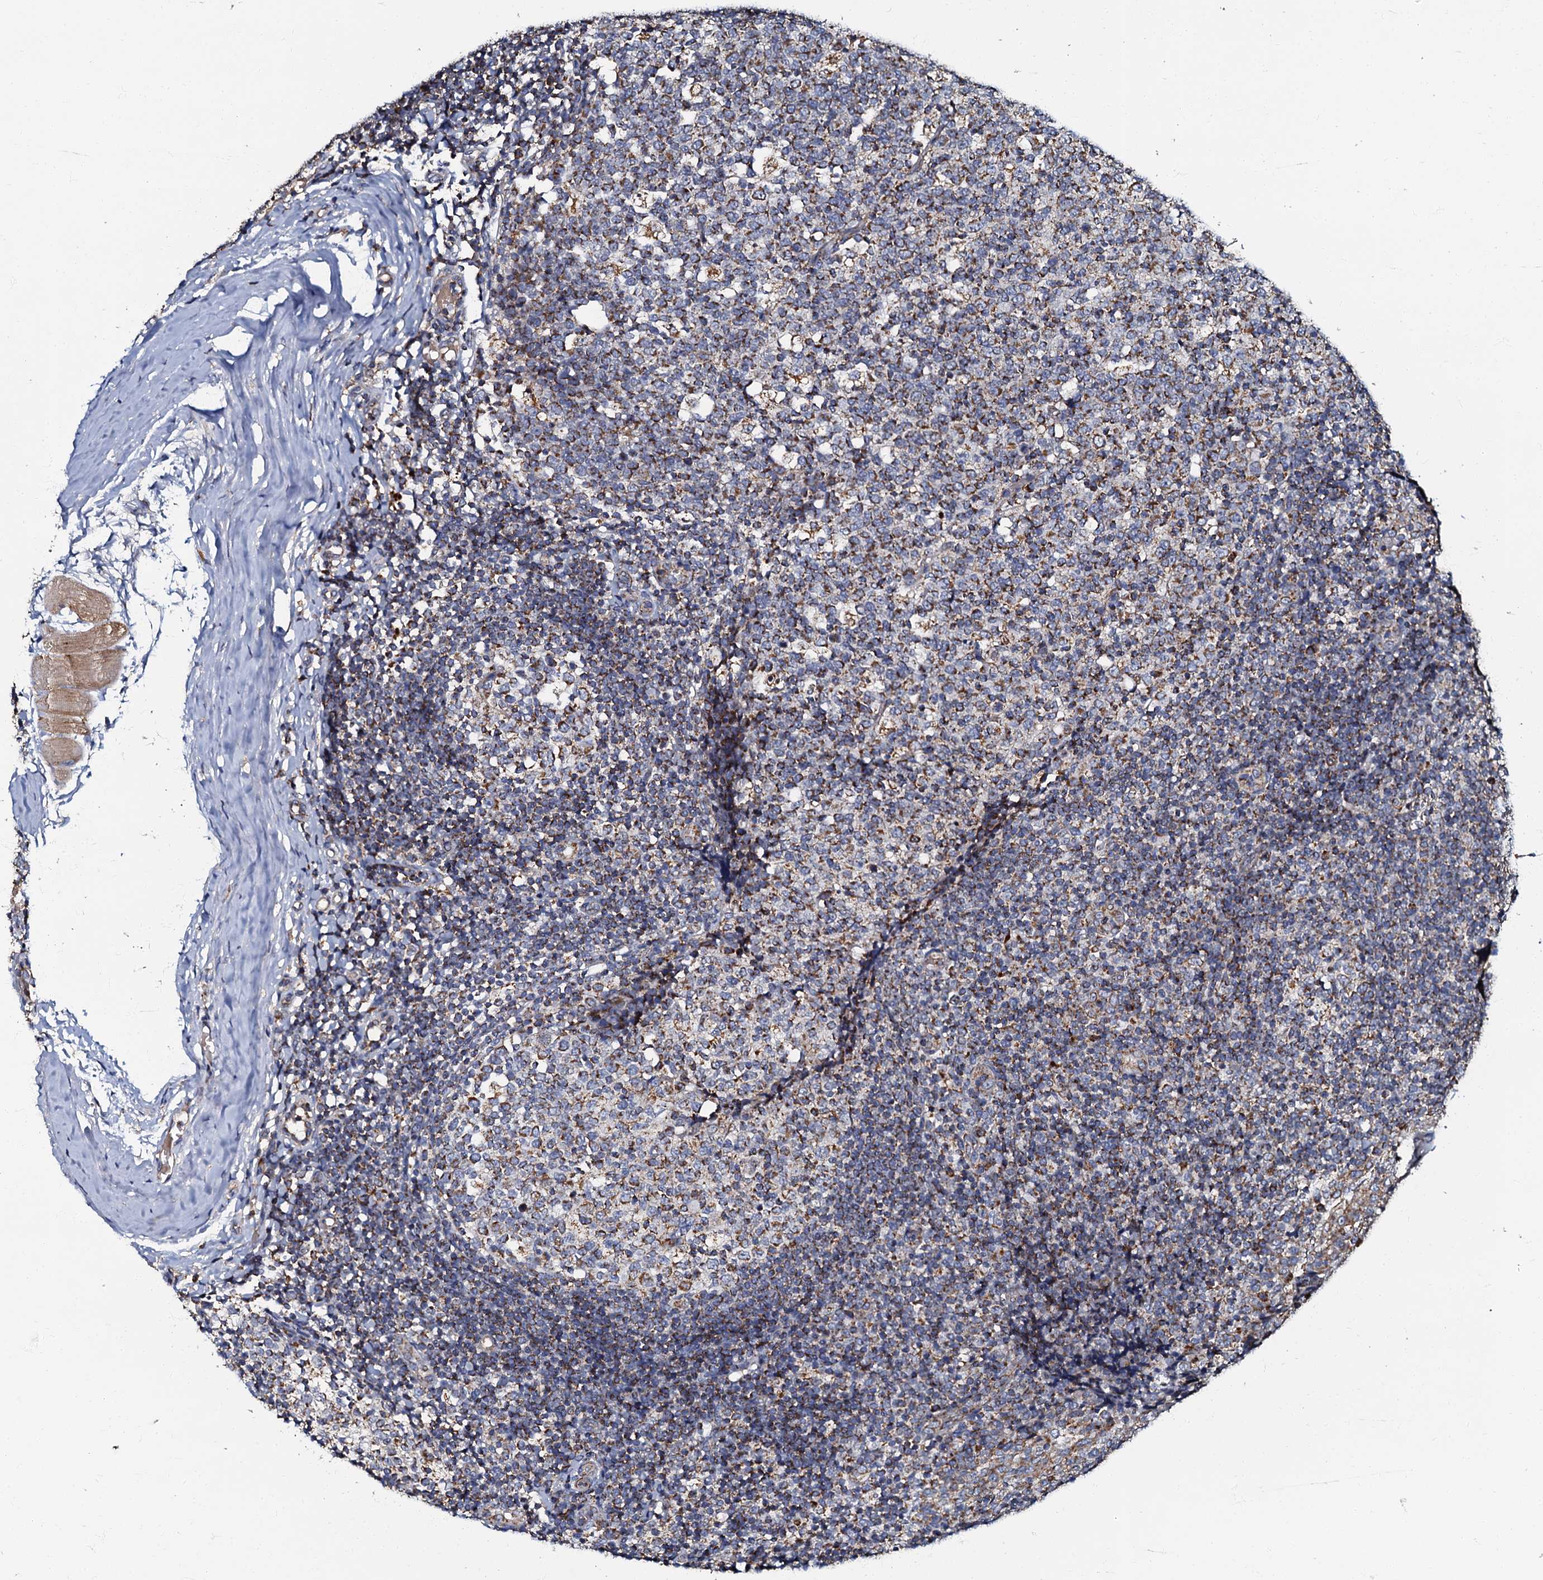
{"staining": {"intensity": "moderate", "quantity": "25%-75%", "location": "cytoplasmic/membranous"}, "tissue": "tonsil", "cell_type": "Germinal center cells", "image_type": "normal", "snomed": [{"axis": "morphology", "description": "Normal tissue, NOS"}, {"axis": "topography", "description": "Tonsil"}], "caption": "Immunohistochemistry (IHC) of benign tonsil exhibits medium levels of moderate cytoplasmic/membranous positivity in about 25%-75% of germinal center cells.", "gene": "NDUFA12", "patient": {"sex": "female", "age": 19}}